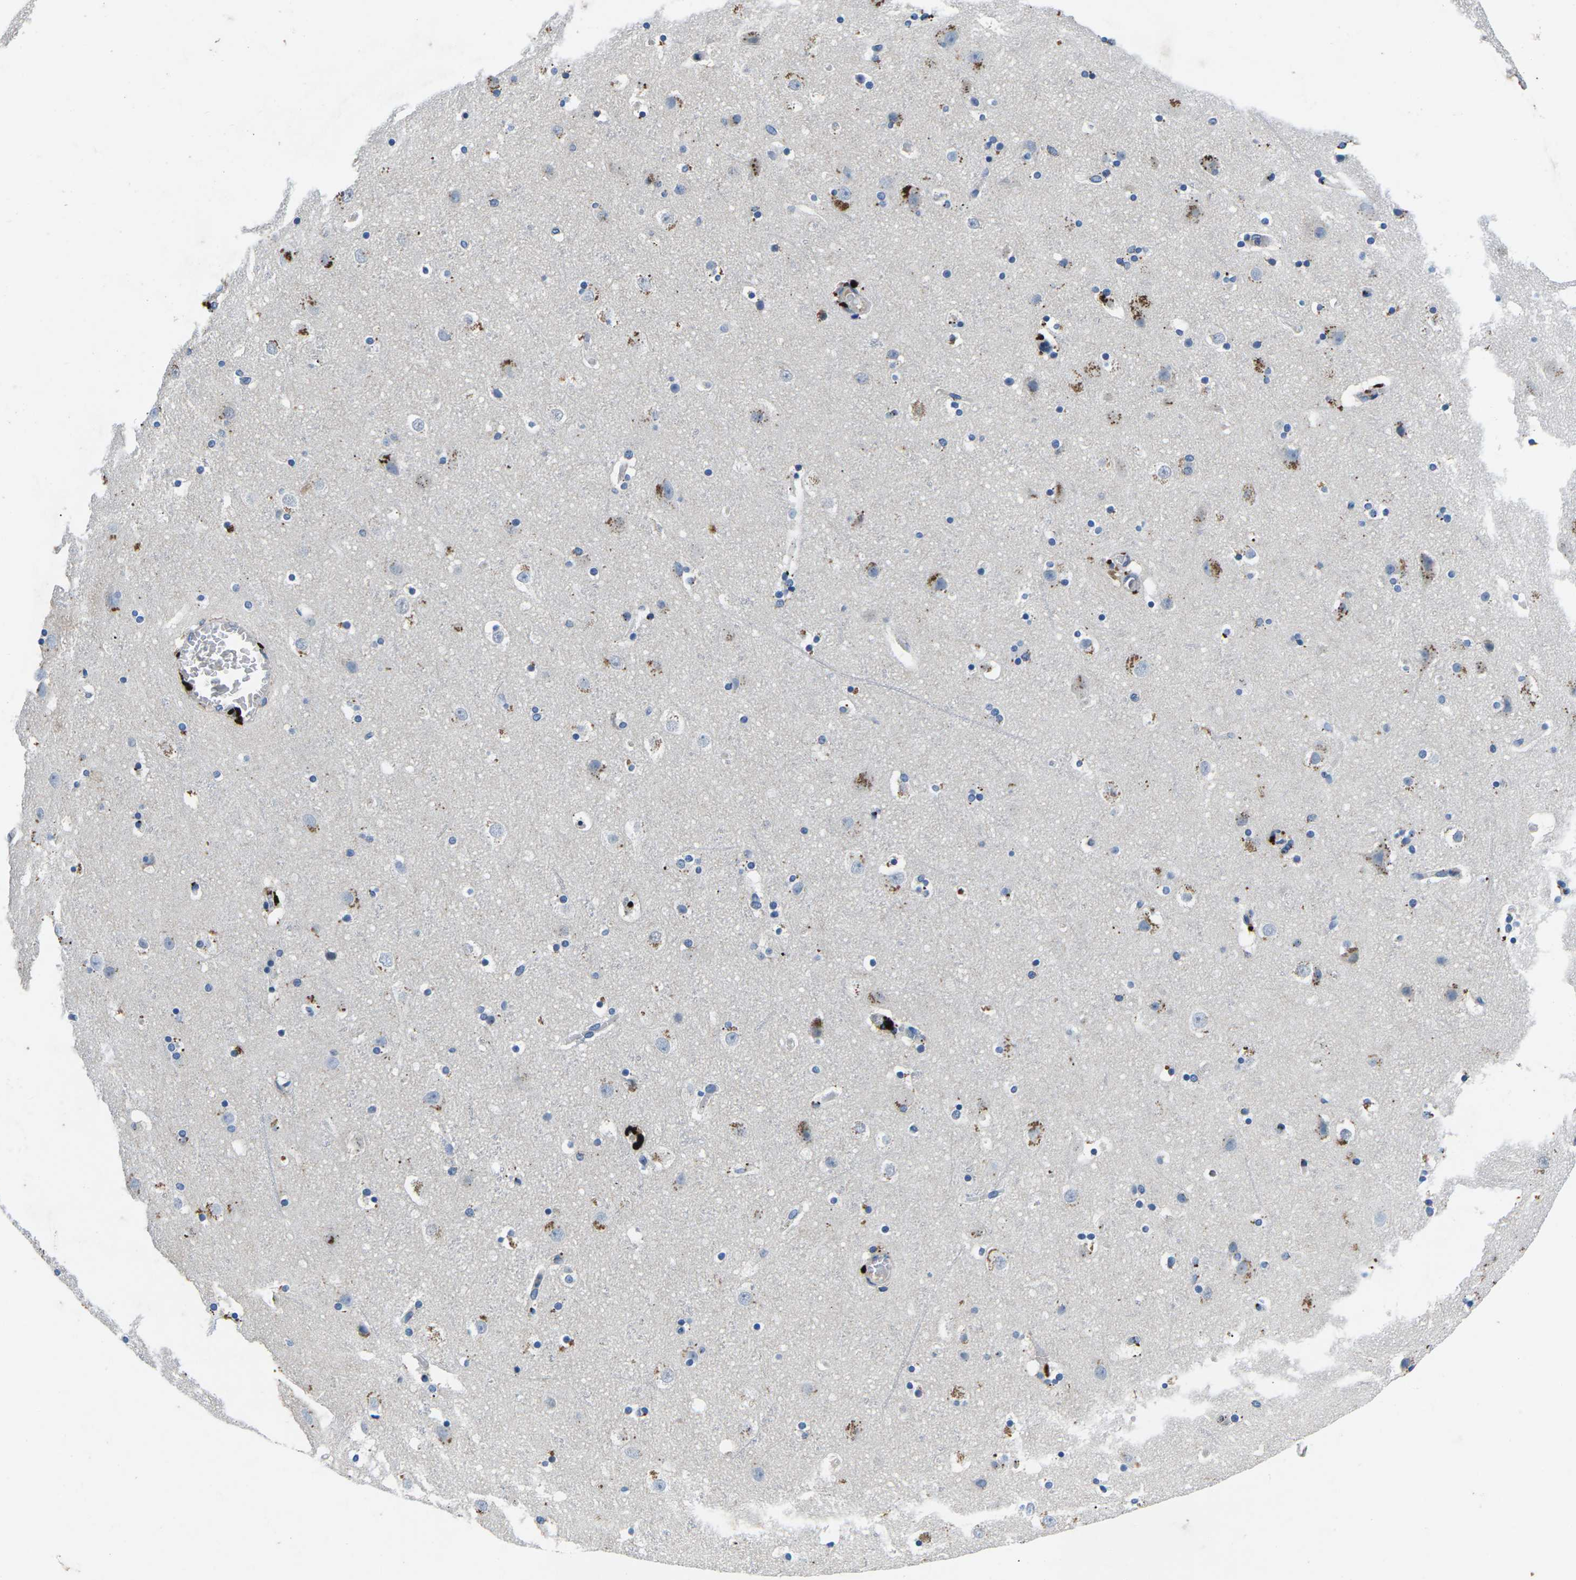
{"staining": {"intensity": "negative", "quantity": "none", "location": "none"}, "tissue": "cerebral cortex", "cell_type": "Endothelial cells", "image_type": "normal", "snomed": [{"axis": "morphology", "description": "Normal tissue, NOS"}, {"axis": "topography", "description": "Cerebral cortex"}], "caption": "Immunohistochemistry of normal cerebral cortex reveals no staining in endothelial cells.", "gene": "PDCD6IP", "patient": {"sex": "male", "age": 45}}